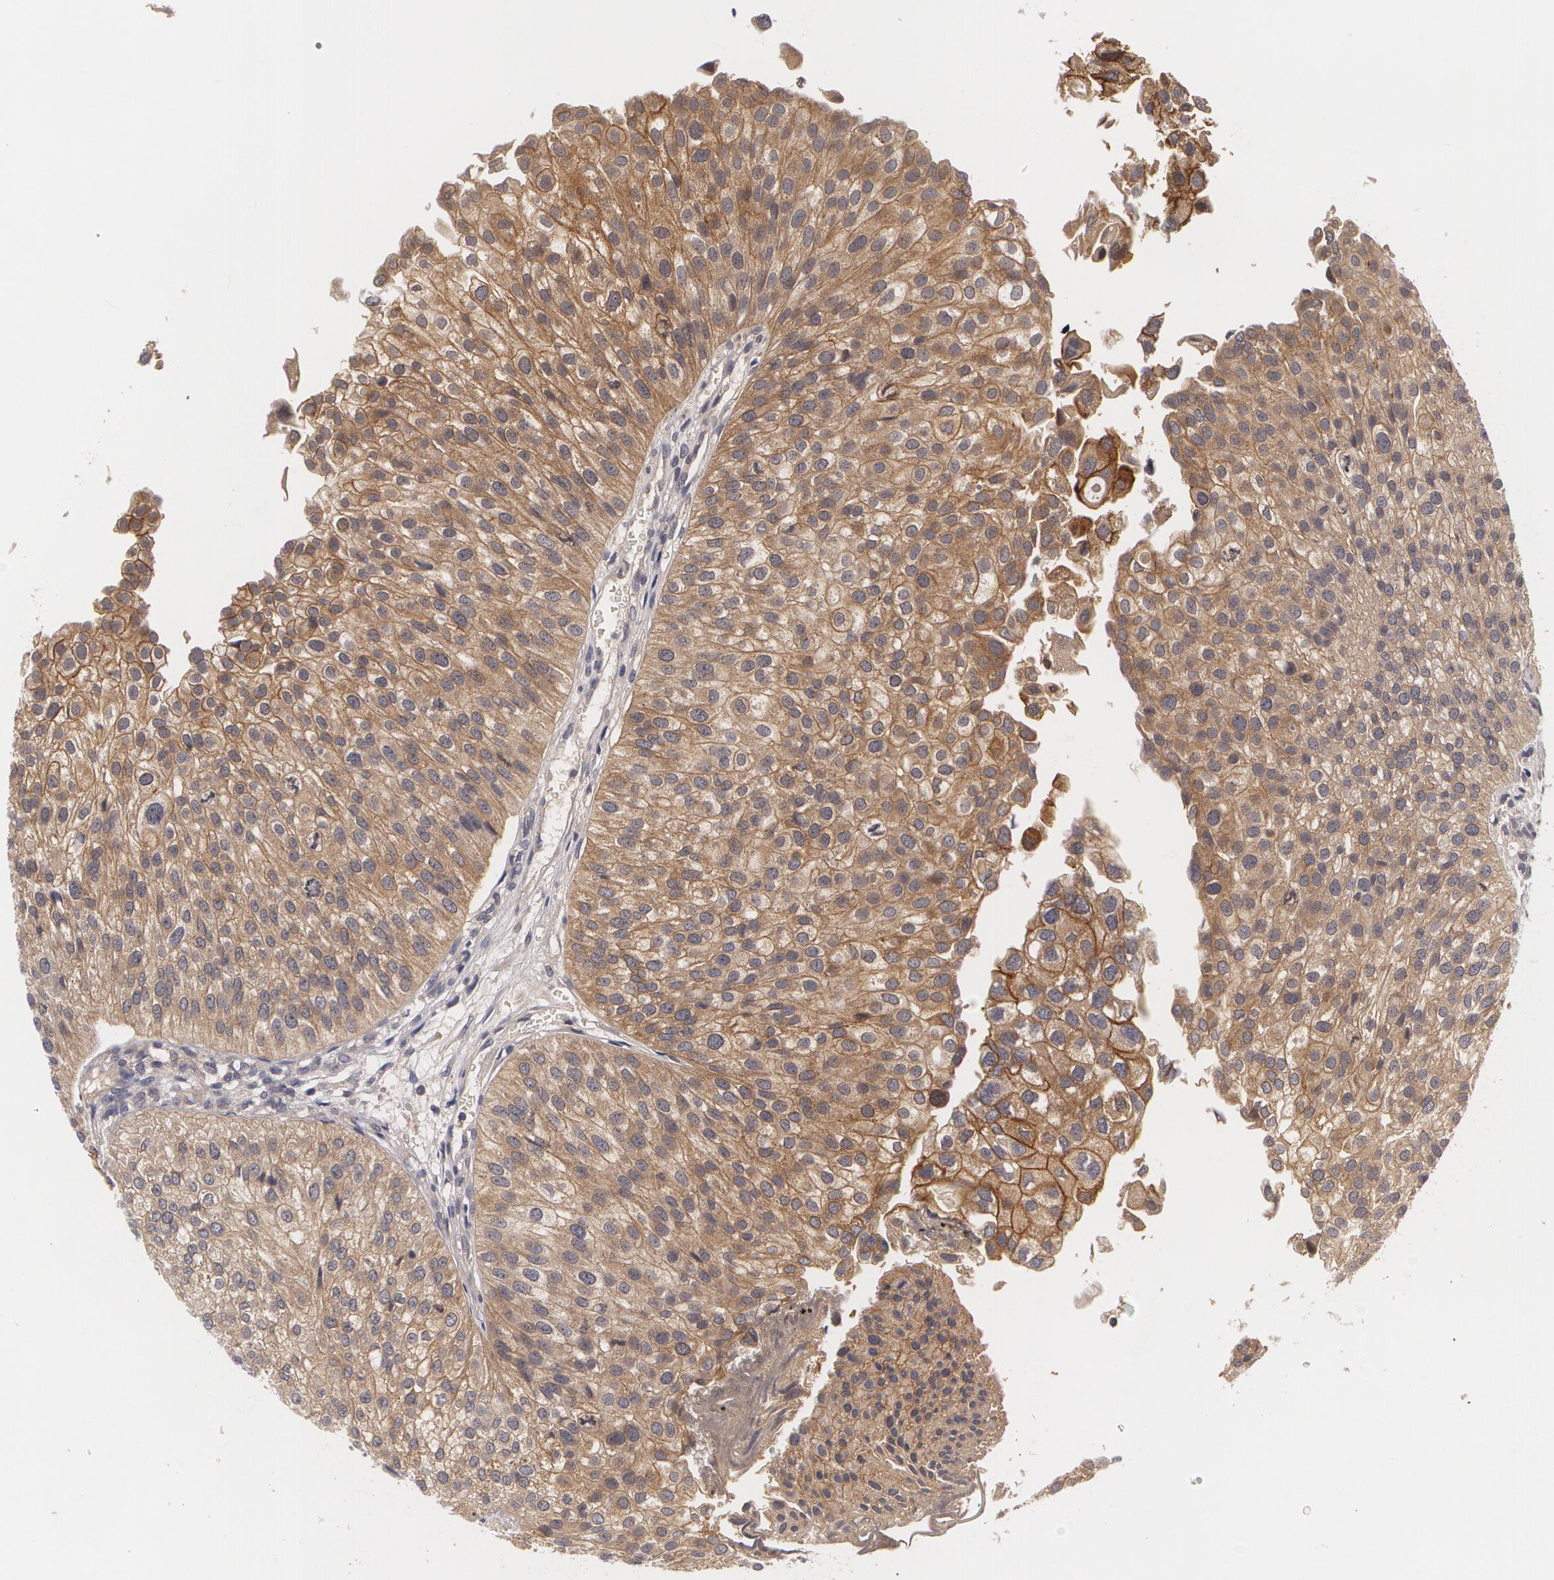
{"staining": {"intensity": "strong", "quantity": ">75%", "location": "cytoplasmic/membranous"}, "tissue": "urothelial cancer", "cell_type": "Tumor cells", "image_type": "cancer", "snomed": [{"axis": "morphology", "description": "Urothelial carcinoma, Low grade"}, {"axis": "topography", "description": "Urinary bladder"}], "caption": "Strong cytoplasmic/membranous staining for a protein is seen in about >75% of tumor cells of low-grade urothelial carcinoma using IHC.", "gene": "CASK", "patient": {"sex": "female", "age": 89}}